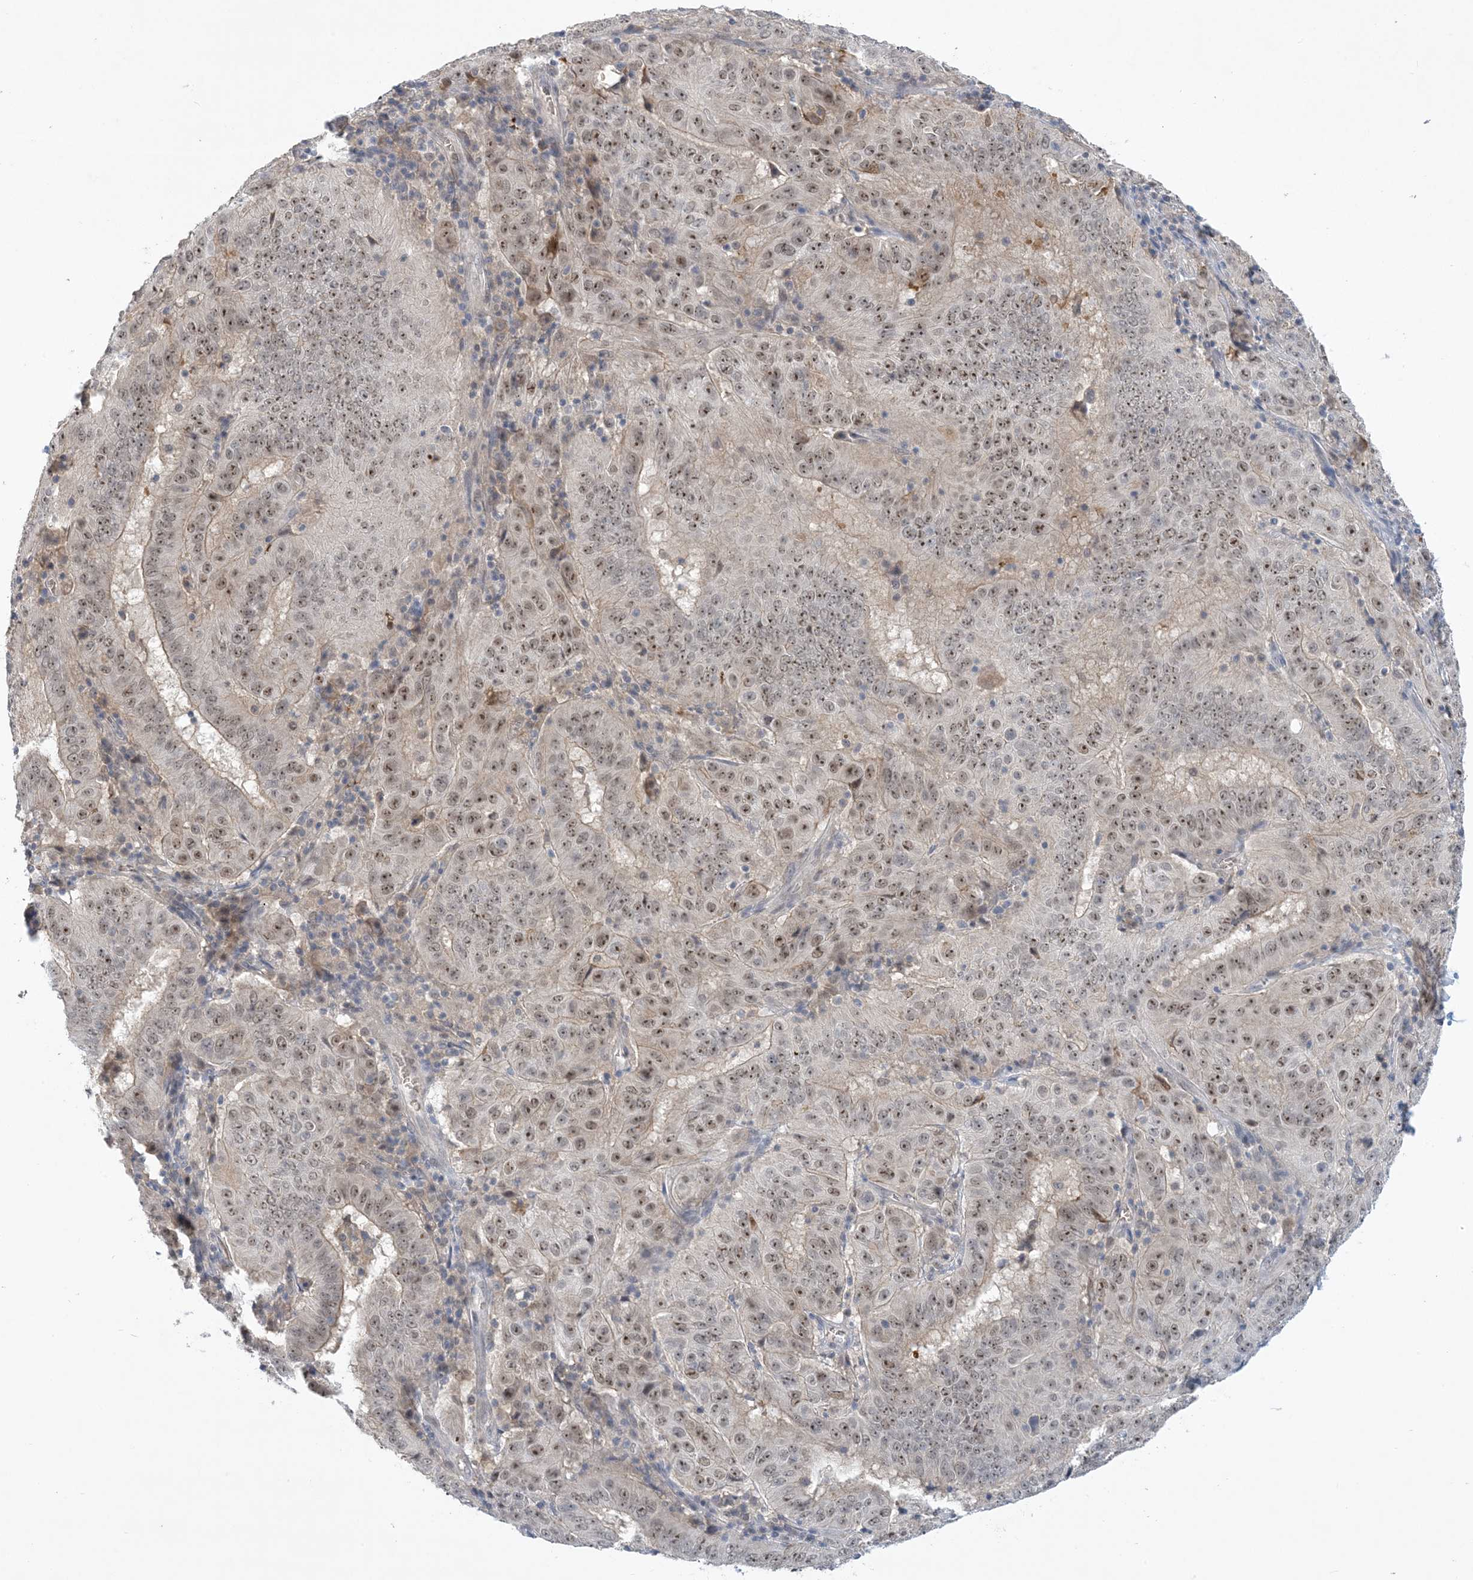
{"staining": {"intensity": "moderate", "quantity": ">75%", "location": "nuclear"}, "tissue": "pancreatic cancer", "cell_type": "Tumor cells", "image_type": "cancer", "snomed": [{"axis": "morphology", "description": "Adenocarcinoma, NOS"}, {"axis": "topography", "description": "Pancreas"}], "caption": "Pancreatic adenocarcinoma stained for a protein (brown) displays moderate nuclear positive staining in about >75% of tumor cells.", "gene": "UBE2E1", "patient": {"sex": "male", "age": 63}}